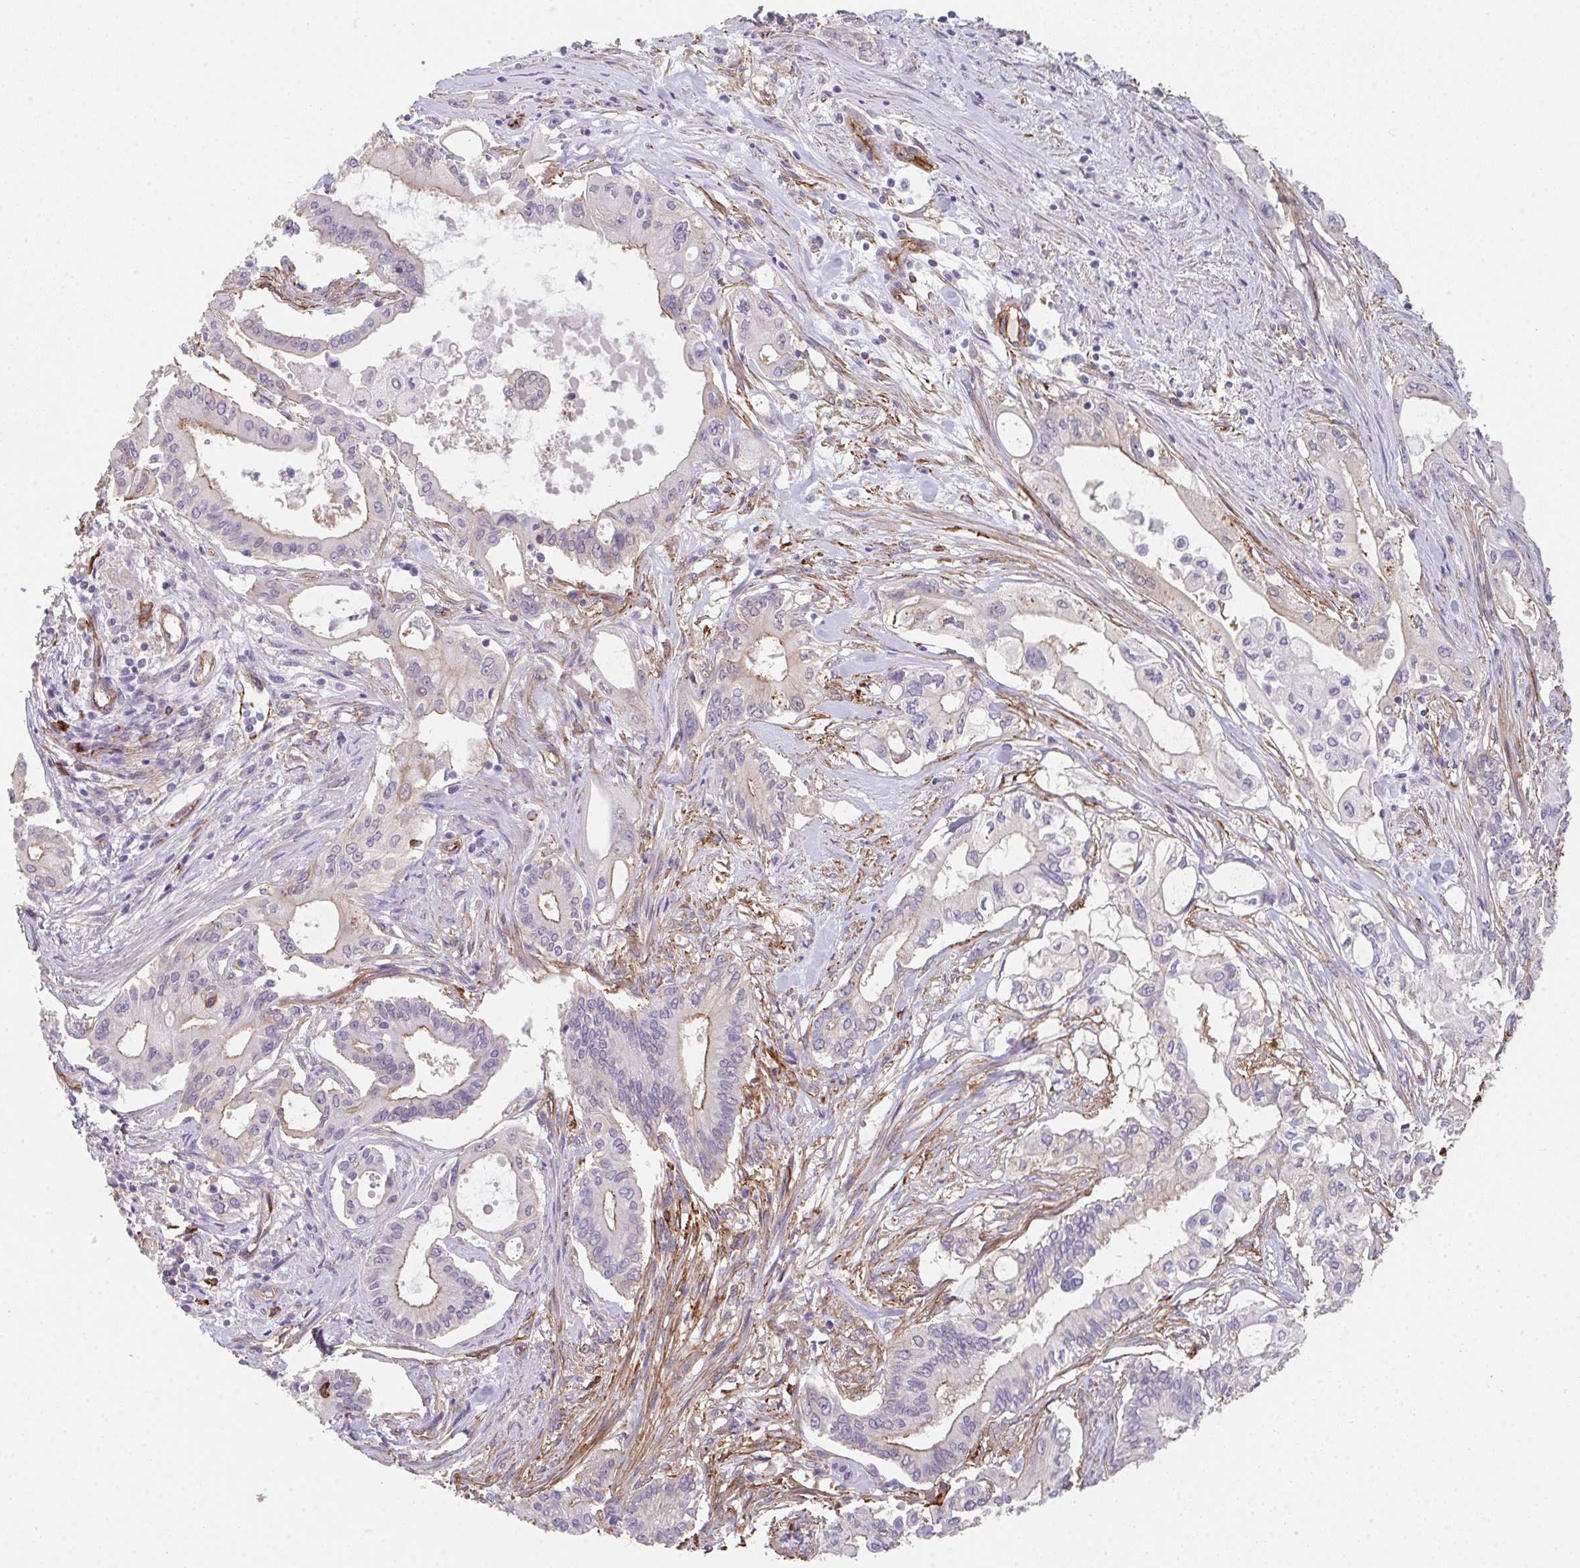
{"staining": {"intensity": "weak", "quantity": "<25%", "location": "cytoplasmic/membranous"}, "tissue": "pancreatic cancer", "cell_type": "Tumor cells", "image_type": "cancer", "snomed": [{"axis": "morphology", "description": "Adenocarcinoma, NOS"}, {"axis": "topography", "description": "Pancreas"}], "caption": "An immunohistochemistry (IHC) photomicrograph of adenocarcinoma (pancreatic) is shown. There is no staining in tumor cells of adenocarcinoma (pancreatic).", "gene": "DBN1", "patient": {"sex": "female", "age": 68}}